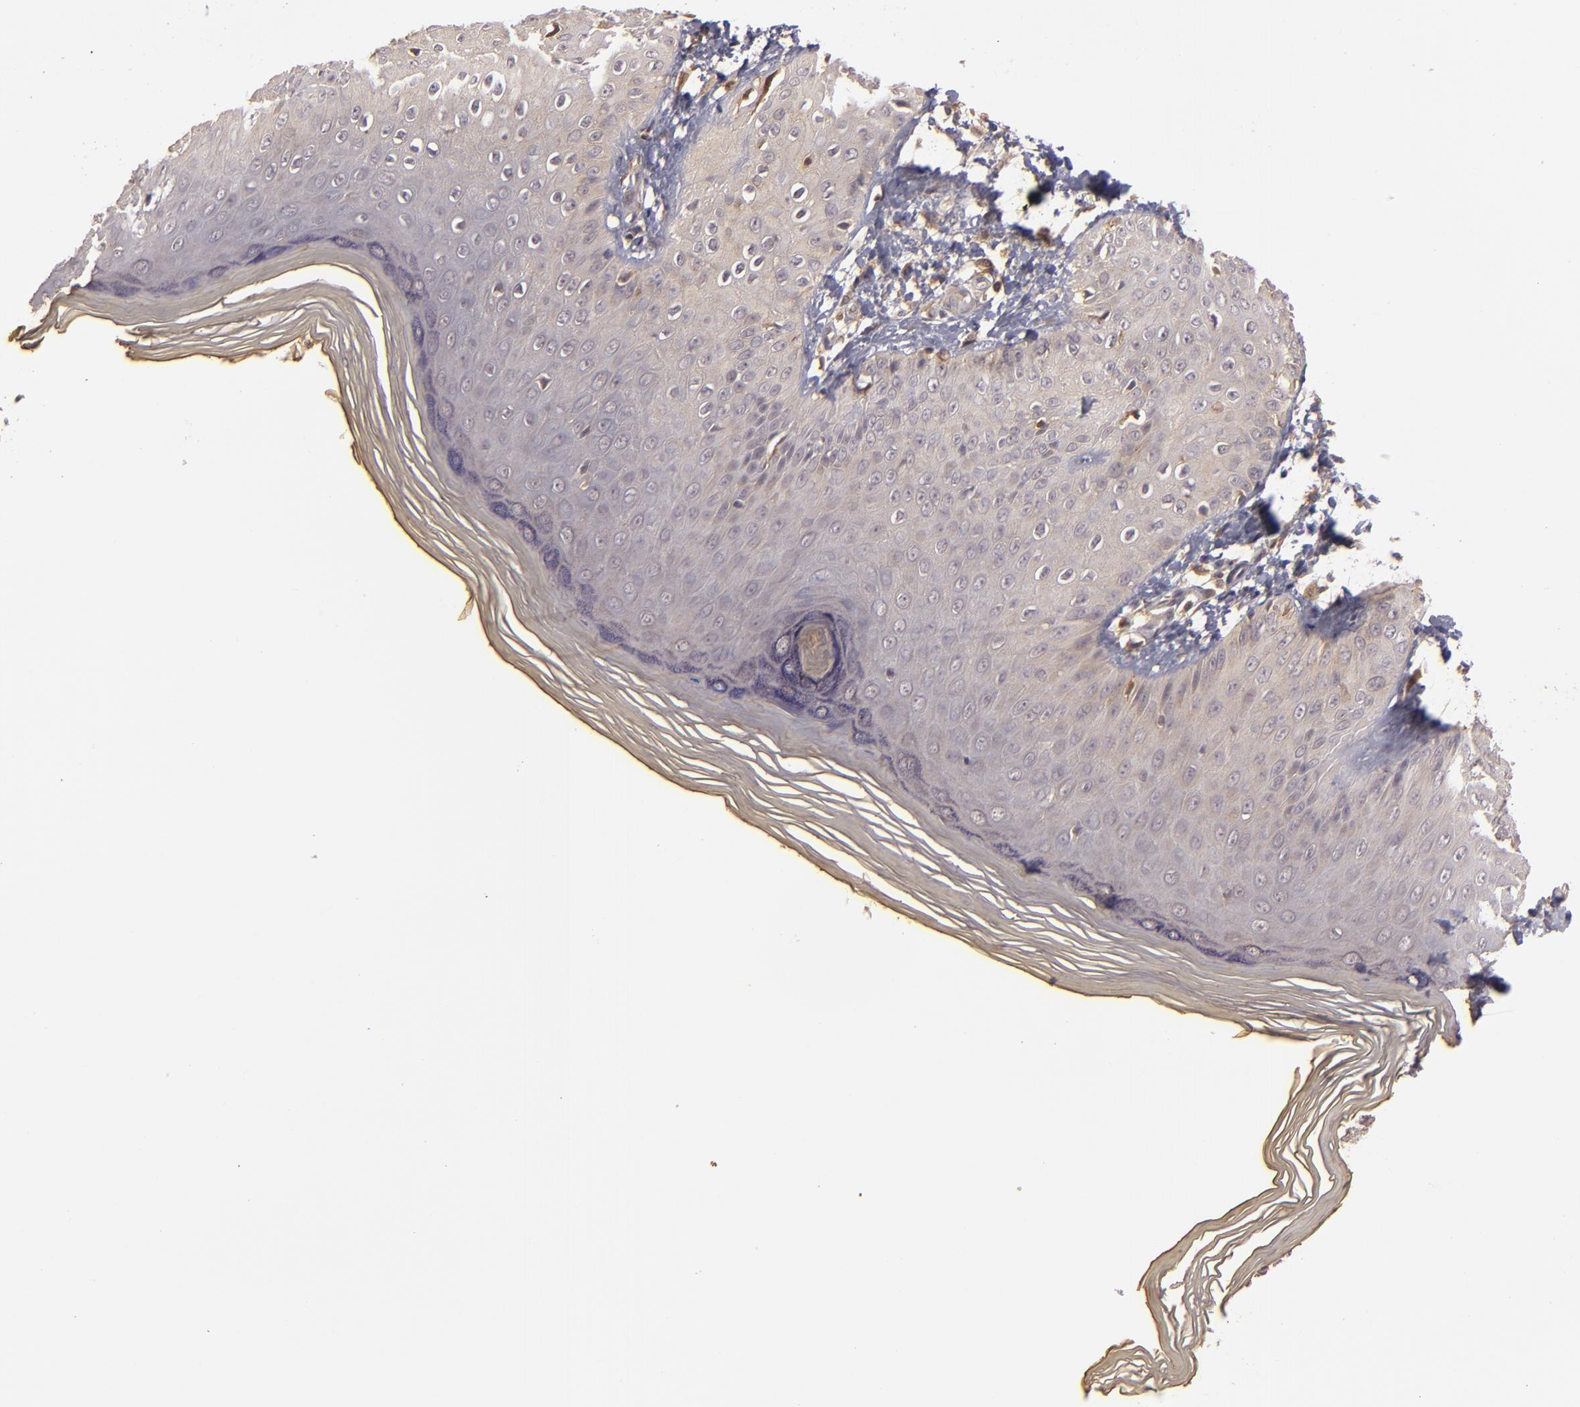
{"staining": {"intensity": "weak", "quantity": "<25%", "location": "cytoplasmic/membranous"}, "tissue": "skin", "cell_type": "Epidermal cells", "image_type": "normal", "snomed": [{"axis": "morphology", "description": "Normal tissue, NOS"}, {"axis": "morphology", "description": "Inflammation, NOS"}, {"axis": "topography", "description": "Soft tissue"}, {"axis": "topography", "description": "Anal"}], "caption": "Normal skin was stained to show a protein in brown. There is no significant expression in epidermal cells. (DAB immunohistochemistry visualized using brightfield microscopy, high magnification).", "gene": "PRKCD", "patient": {"sex": "female", "age": 15}}